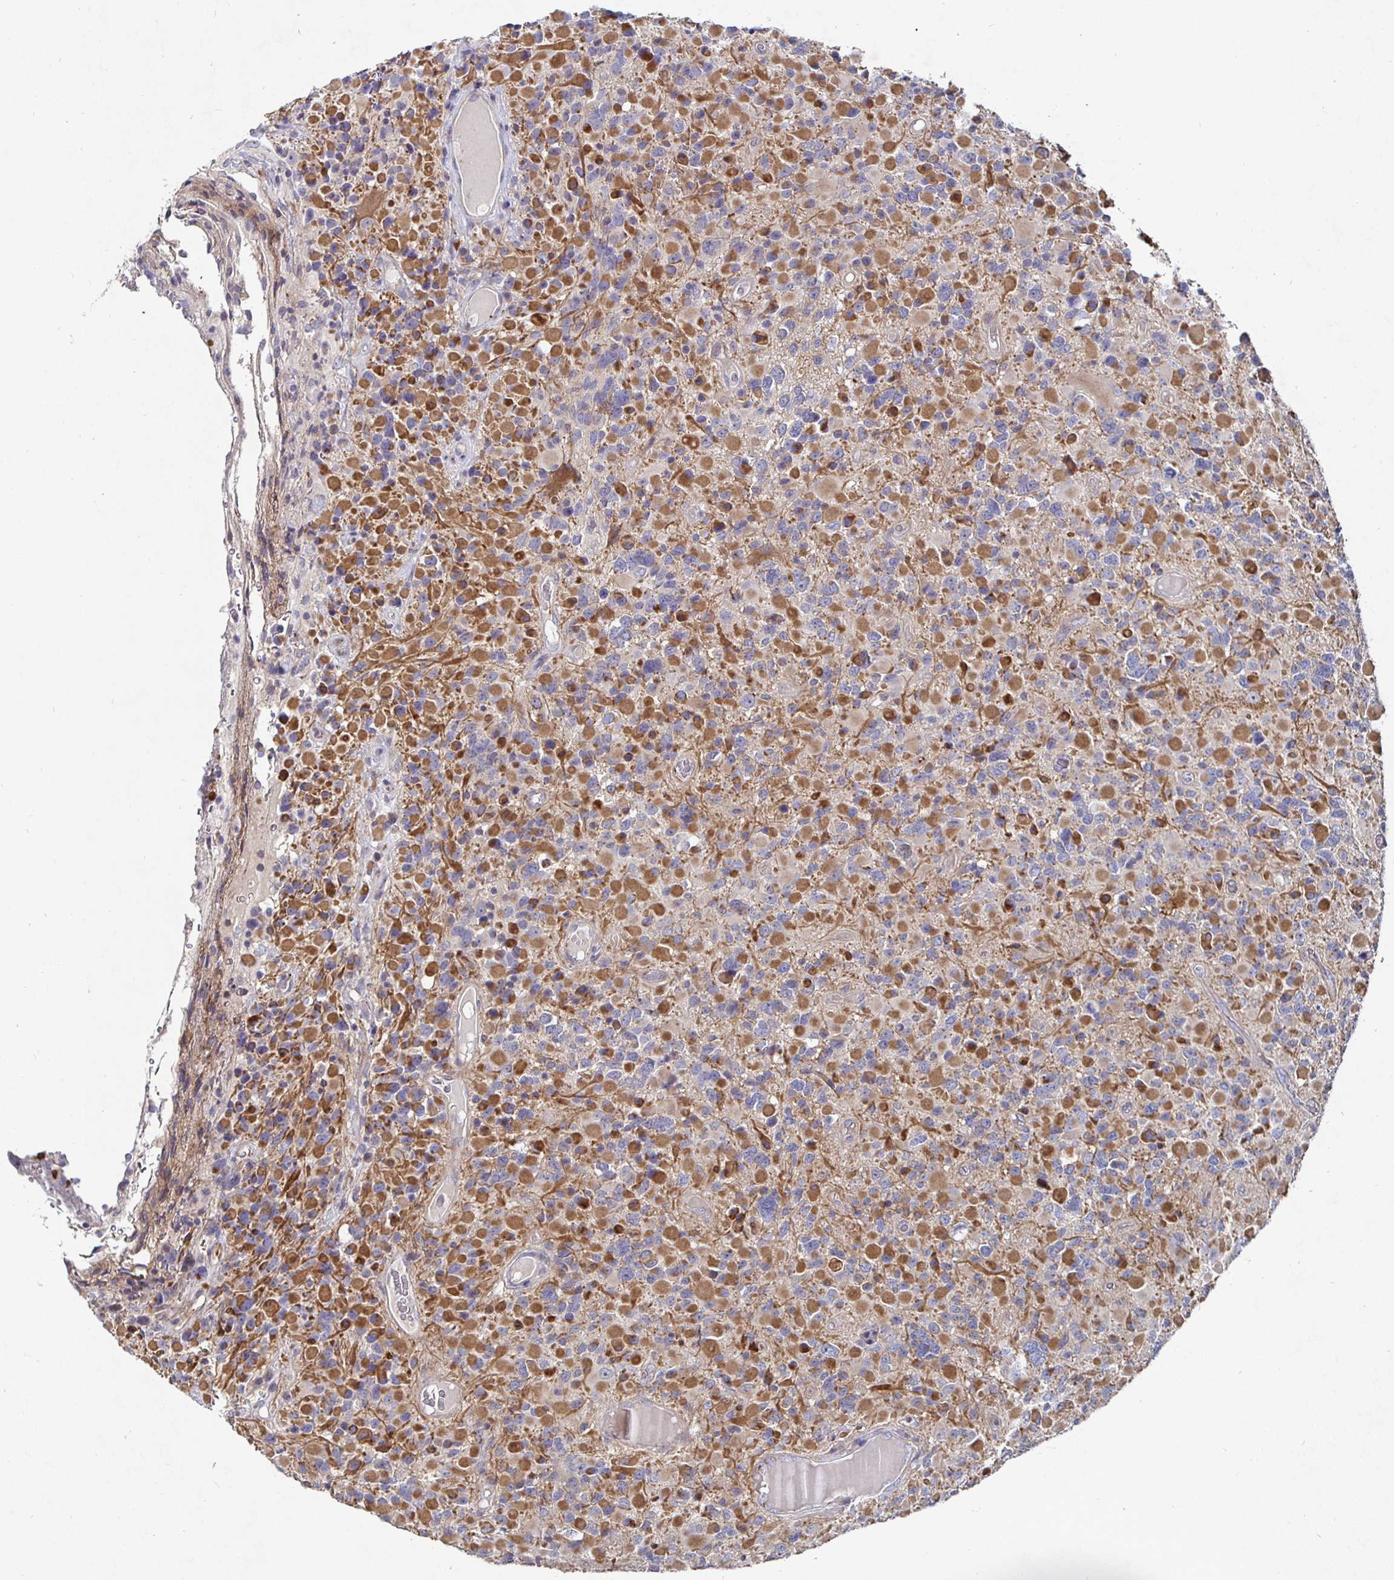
{"staining": {"intensity": "negative", "quantity": "none", "location": "none"}, "tissue": "glioma", "cell_type": "Tumor cells", "image_type": "cancer", "snomed": [{"axis": "morphology", "description": "Glioma, malignant, High grade"}, {"axis": "topography", "description": "Brain"}], "caption": "The micrograph displays no staining of tumor cells in glioma. Nuclei are stained in blue.", "gene": "NRSN1", "patient": {"sex": "female", "age": 40}}